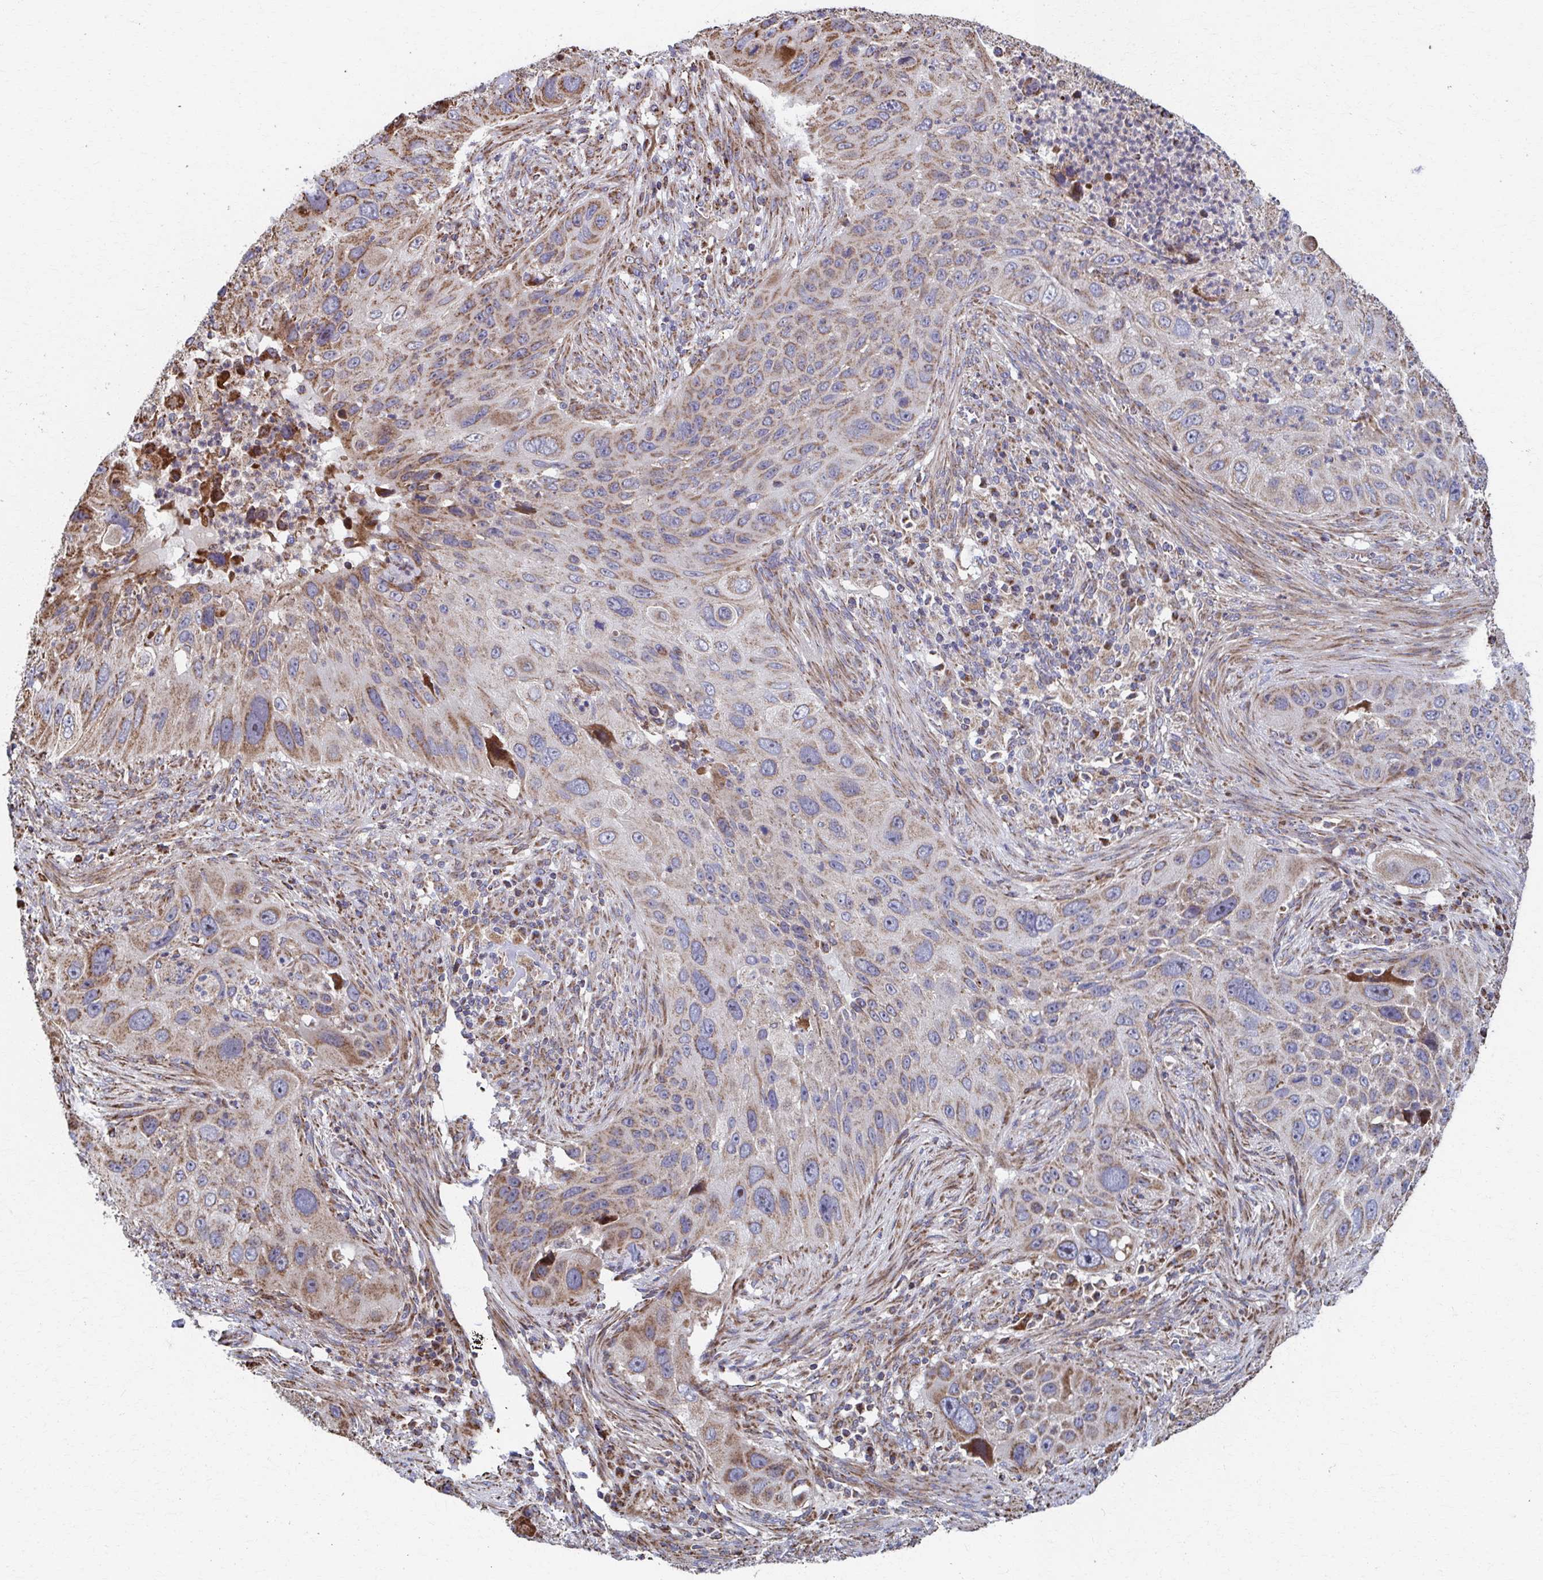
{"staining": {"intensity": "moderate", "quantity": "25%-75%", "location": "cytoplasmic/membranous"}, "tissue": "lung cancer", "cell_type": "Tumor cells", "image_type": "cancer", "snomed": [{"axis": "morphology", "description": "Squamous cell carcinoma, NOS"}, {"axis": "topography", "description": "Lung"}], "caption": "Immunohistochemistry of lung squamous cell carcinoma reveals medium levels of moderate cytoplasmic/membranous positivity in about 25%-75% of tumor cells.", "gene": "SAT1", "patient": {"sex": "male", "age": 63}}